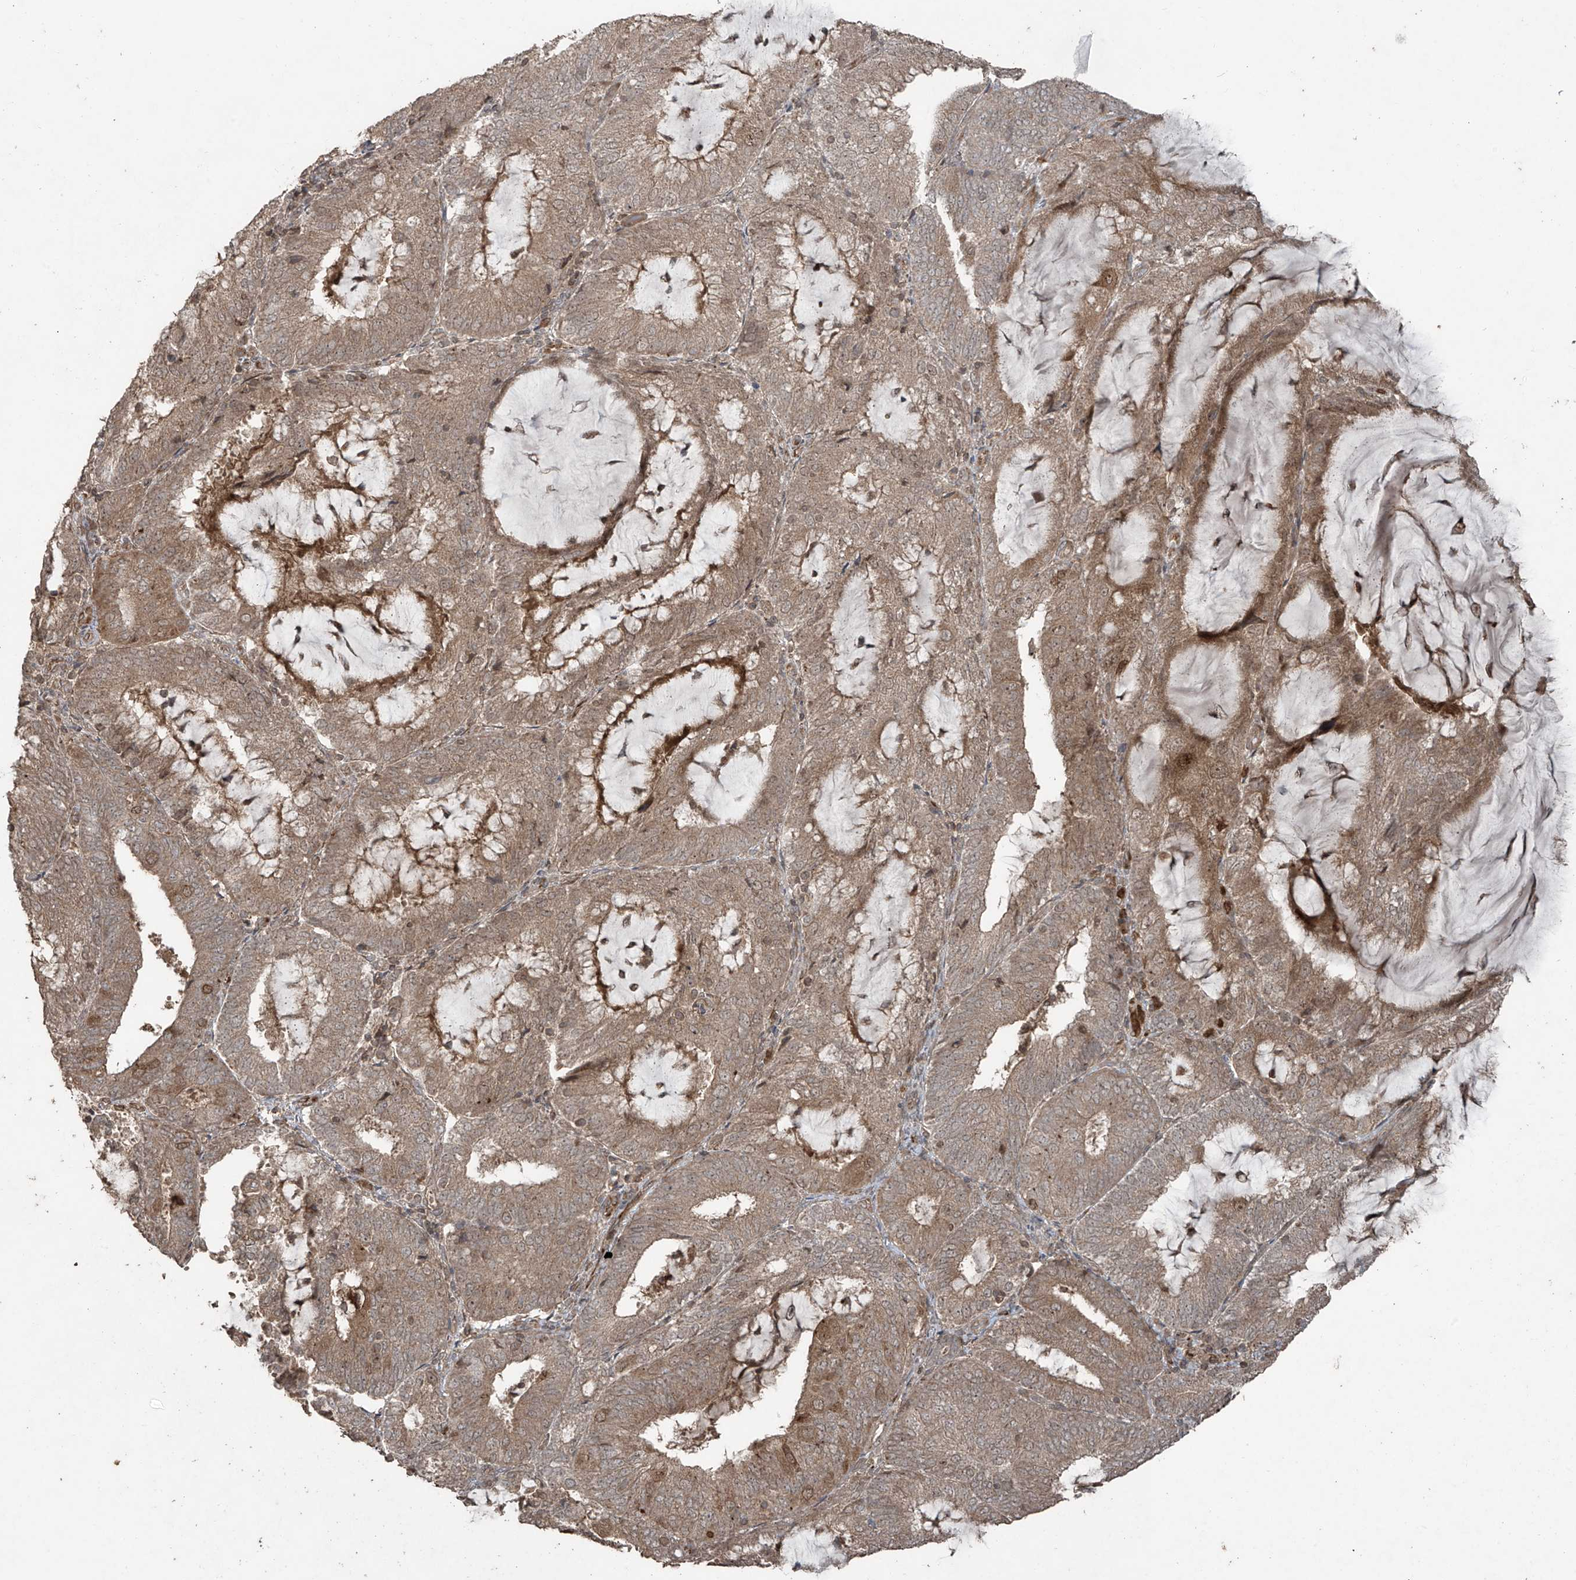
{"staining": {"intensity": "moderate", "quantity": ">75%", "location": "cytoplasmic/membranous"}, "tissue": "endometrial cancer", "cell_type": "Tumor cells", "image_type": "cancer", "snomed": [{"axis": "morphology", "description": "Adenocarcinoma, NOS"}, {"axis": "topography", "description": "Endometrium"}], "caption": "Brown immunohistochemical staining in endometrial adenocarcinoma shows moderate cytoplasmic/membranous staining in about >75% of tumor cells. (DAB (3,3'-diaminobenzidine) = brown stain, brightfield microscopy at high magnification).", "gene": "PGPEP1", "patient": {"sex": "female", "age": 81}}